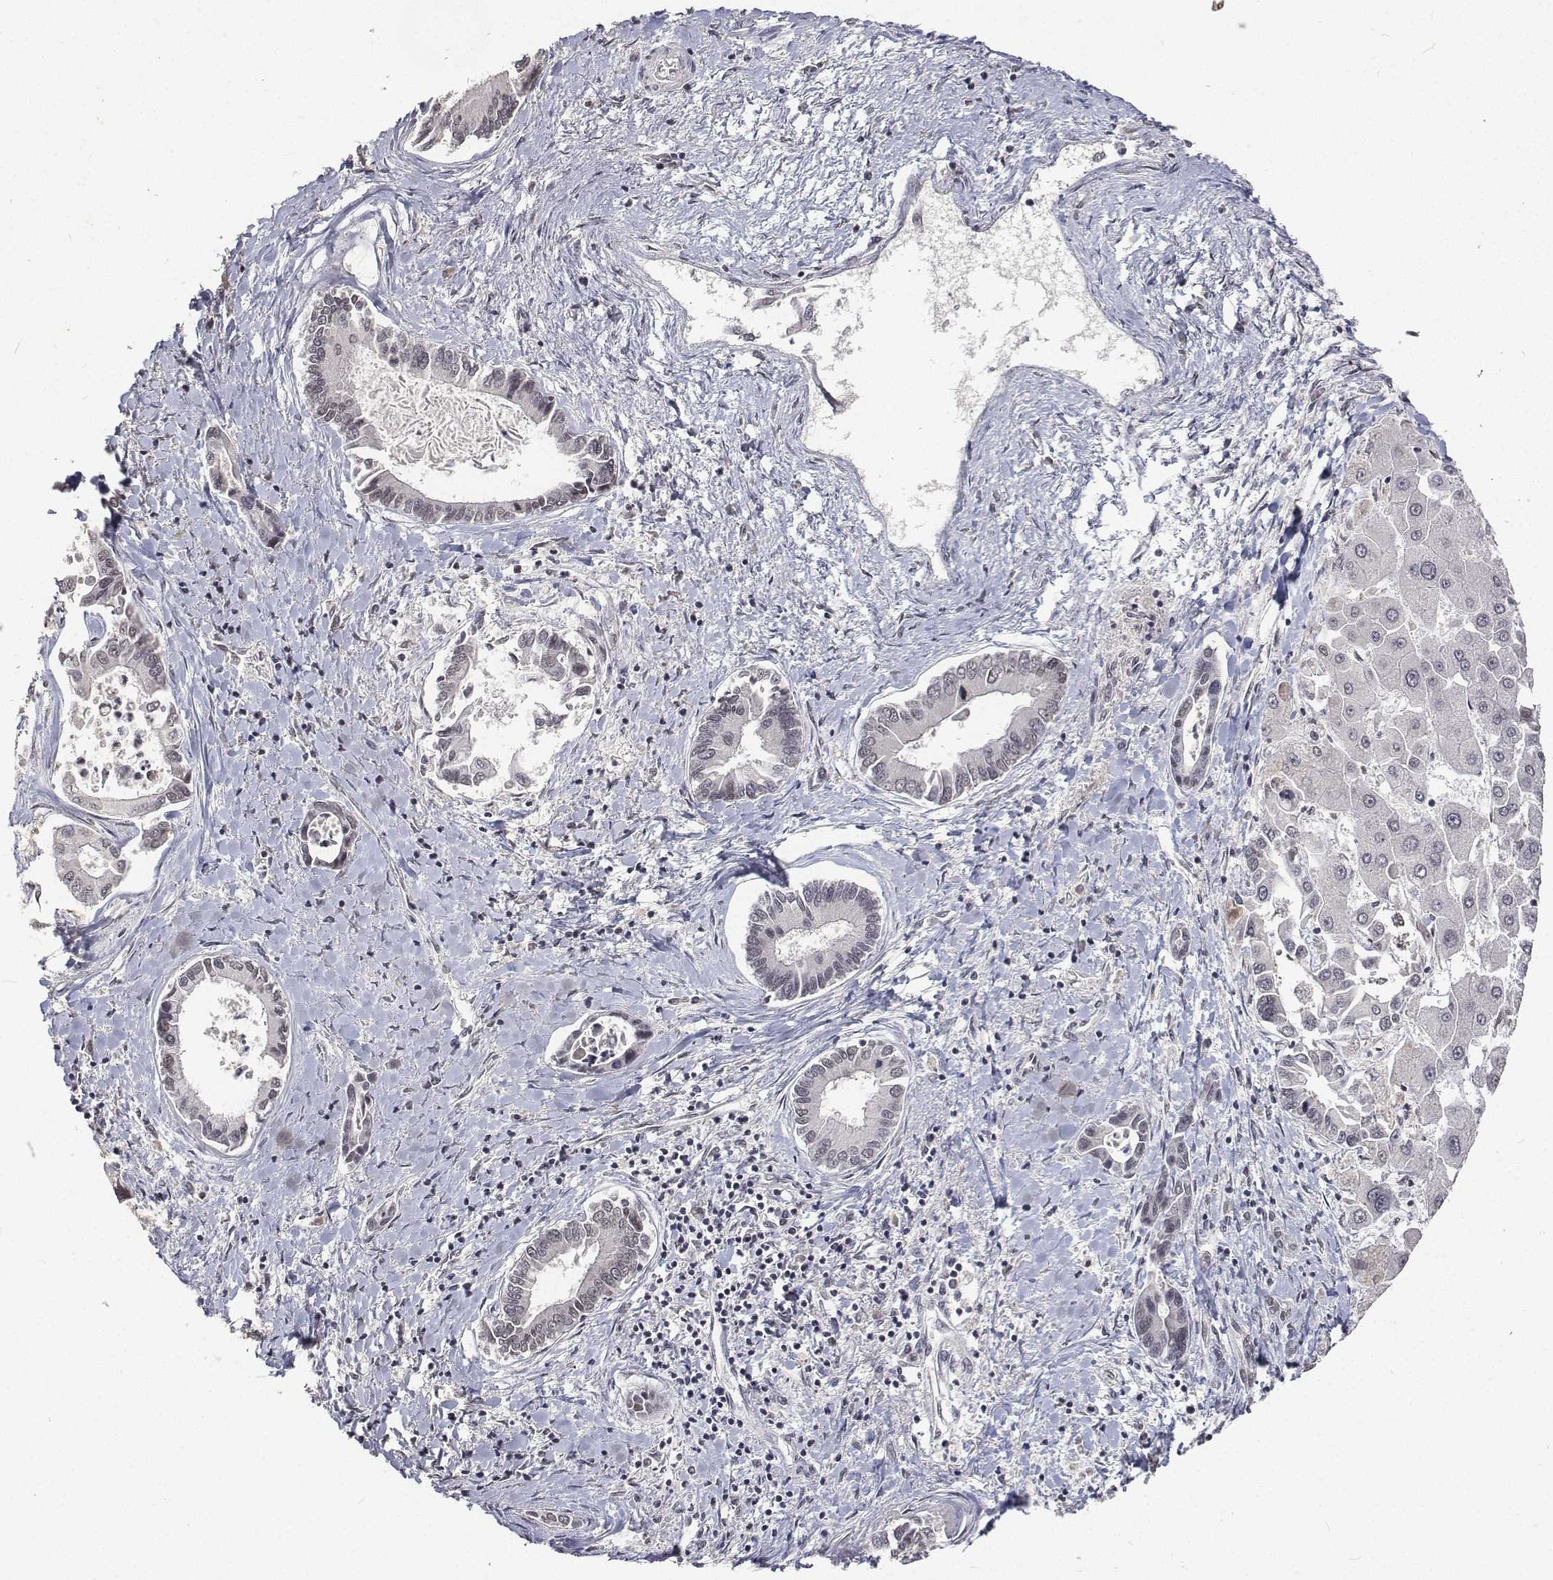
{"staining": {"intensity": "negative", "quantity": "none", "location": "none"}, "tissue": "liver cancer", "cell_type": "Tumor cells", "image_type": "cancer", "snomed": [{"axis": "morphology", "description": "Cholangiocarcinoma"}, {"axis": "topography", "description": "Liver"}], "caption": "DAB (3,3'-diaminobenzidine) immunohistochemical staining of human liver cholangiocarcinoma exhibits no significant positivity in tumor cells.", "gene": "ATRX", "patient": {"sex": "male", "age": 66}}